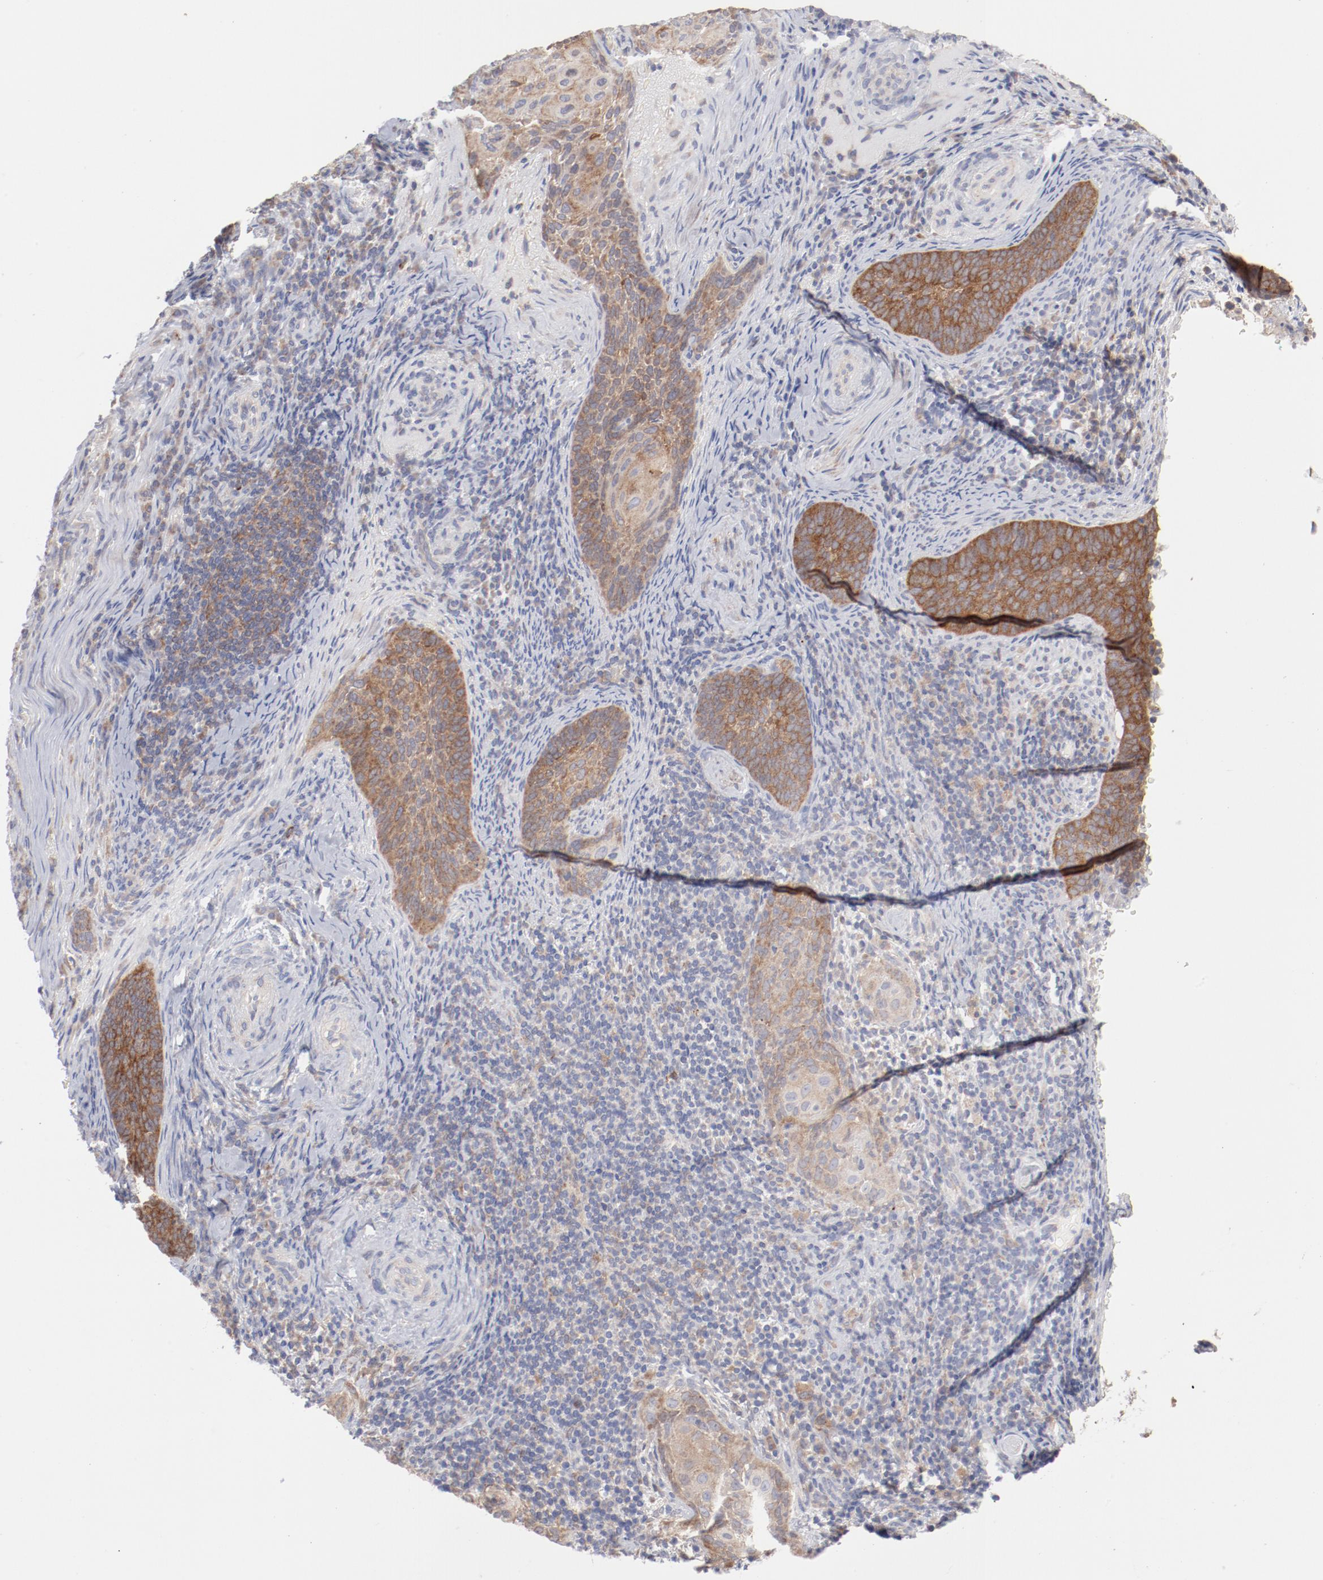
{"staining": {"intensity": "moderate", "quantity": ">75%", "location": "cytoplasmic/membranous"}, "tissue": "cervical cancer", "cell_type": "Tumor cells", "image_type": "cancer", "snomed": [{"axis": "morphology", "description": "Squamous cell carcinoma, NOS"}, {"axis": "topography", "description": "Cervix"}], "caption": "Cervical squamous cell carcinoma stained with DAB (3,3'-diaminobenzidine) IHC demonstrates medium levels of moderate cytoplasmic/membranous positivity in about >75% of tumor cells.", "gene": "PPFIBP2", "patient": {"sex": "female", "age": 33}}